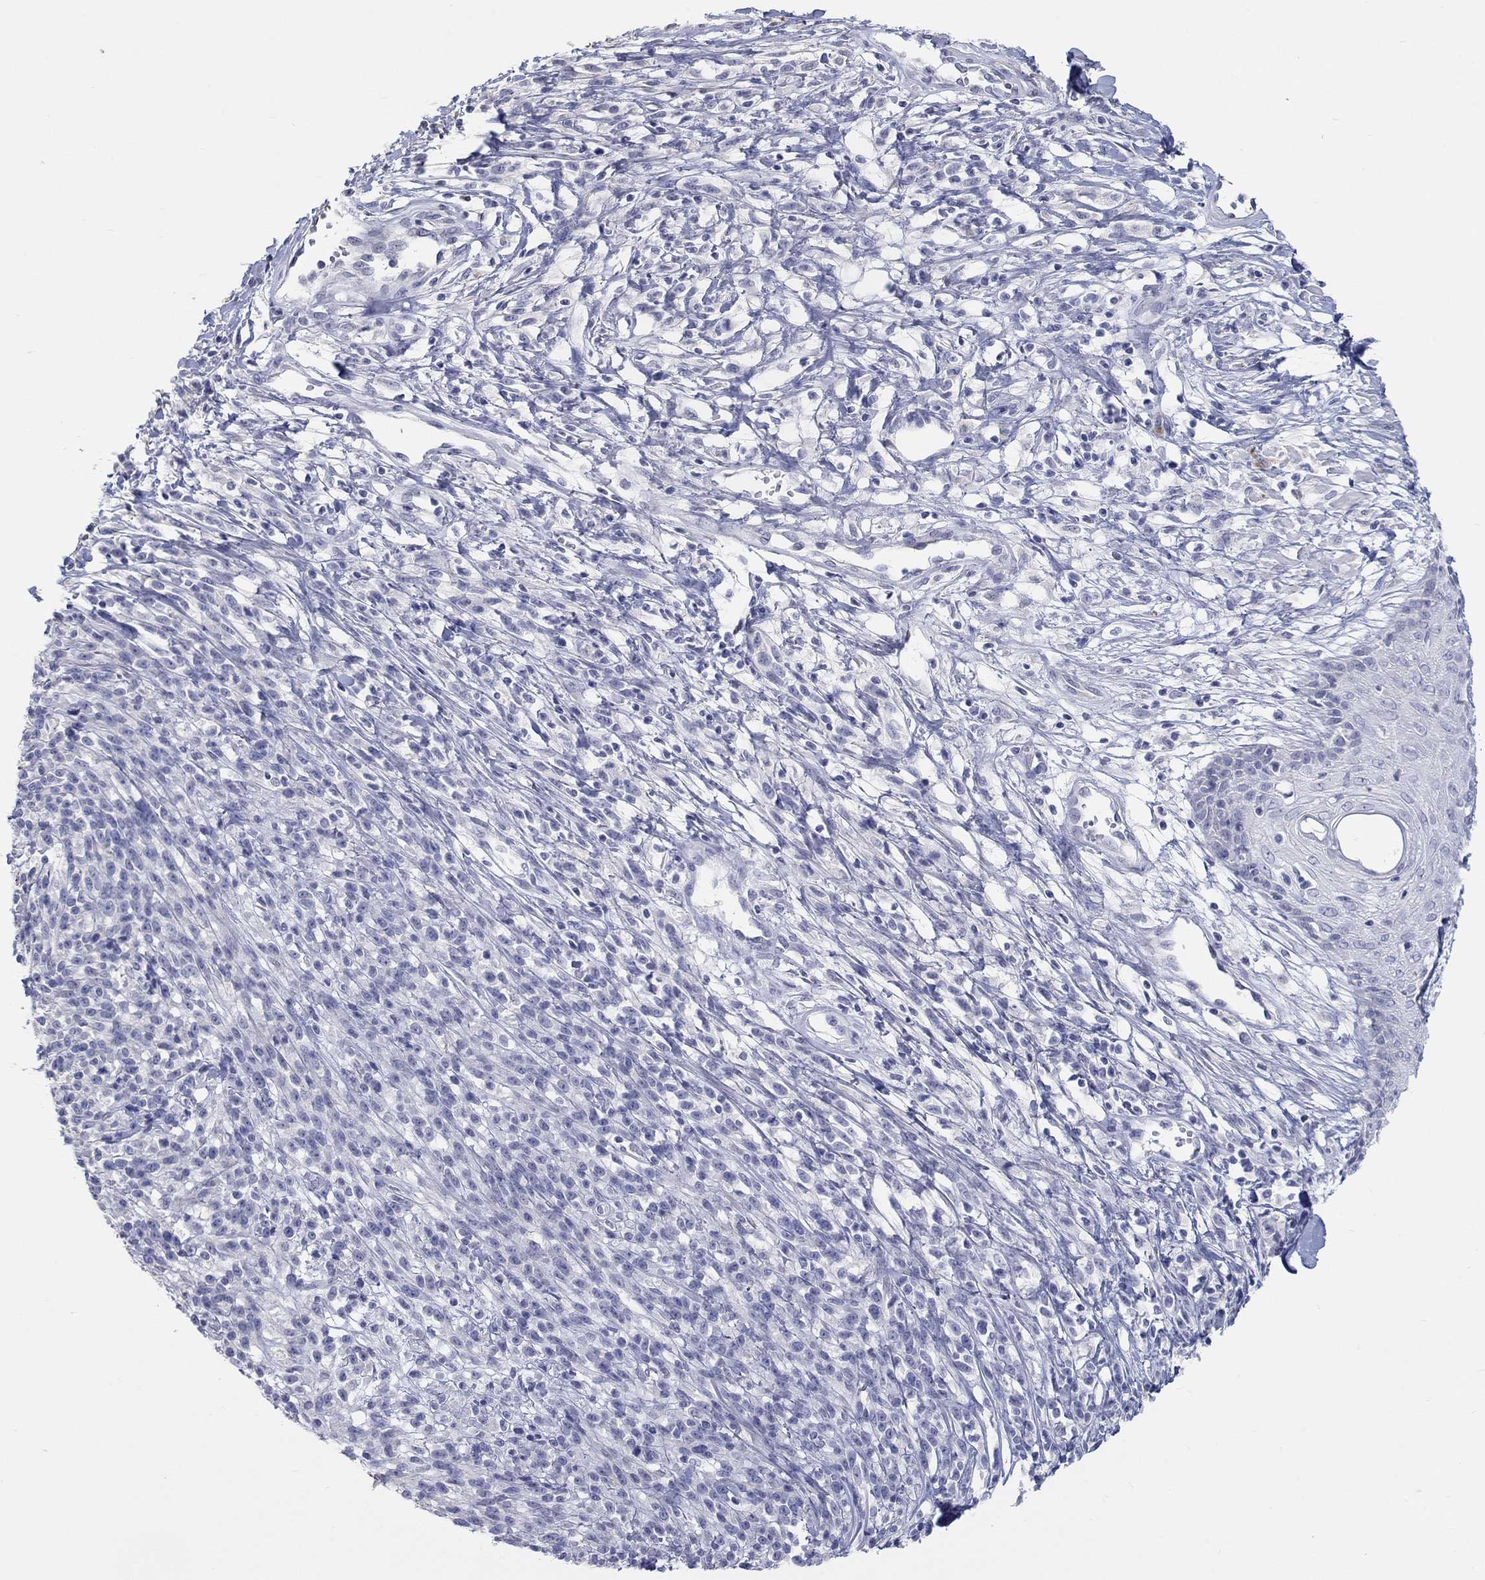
{"staining": {"intensity": "negative", "quantity": "none", "location": "none"}, "tissue": "melanoma", "cell_type": "Tumor cells", "image_type": "cancer", "snomed": [{"axis": "morphology", "description": "Malignant melanoma, NOS"}, {"axis": "topography", "description": "Skin"}, {"axis": "topography", "description": "Skin of trunk"}], "caption": "The photomicrograph displays no significant positivity in tumor cells of malignant melanoma.", "gene": "LRRC4C", "patient": {"sex": "male", "age": 74}}